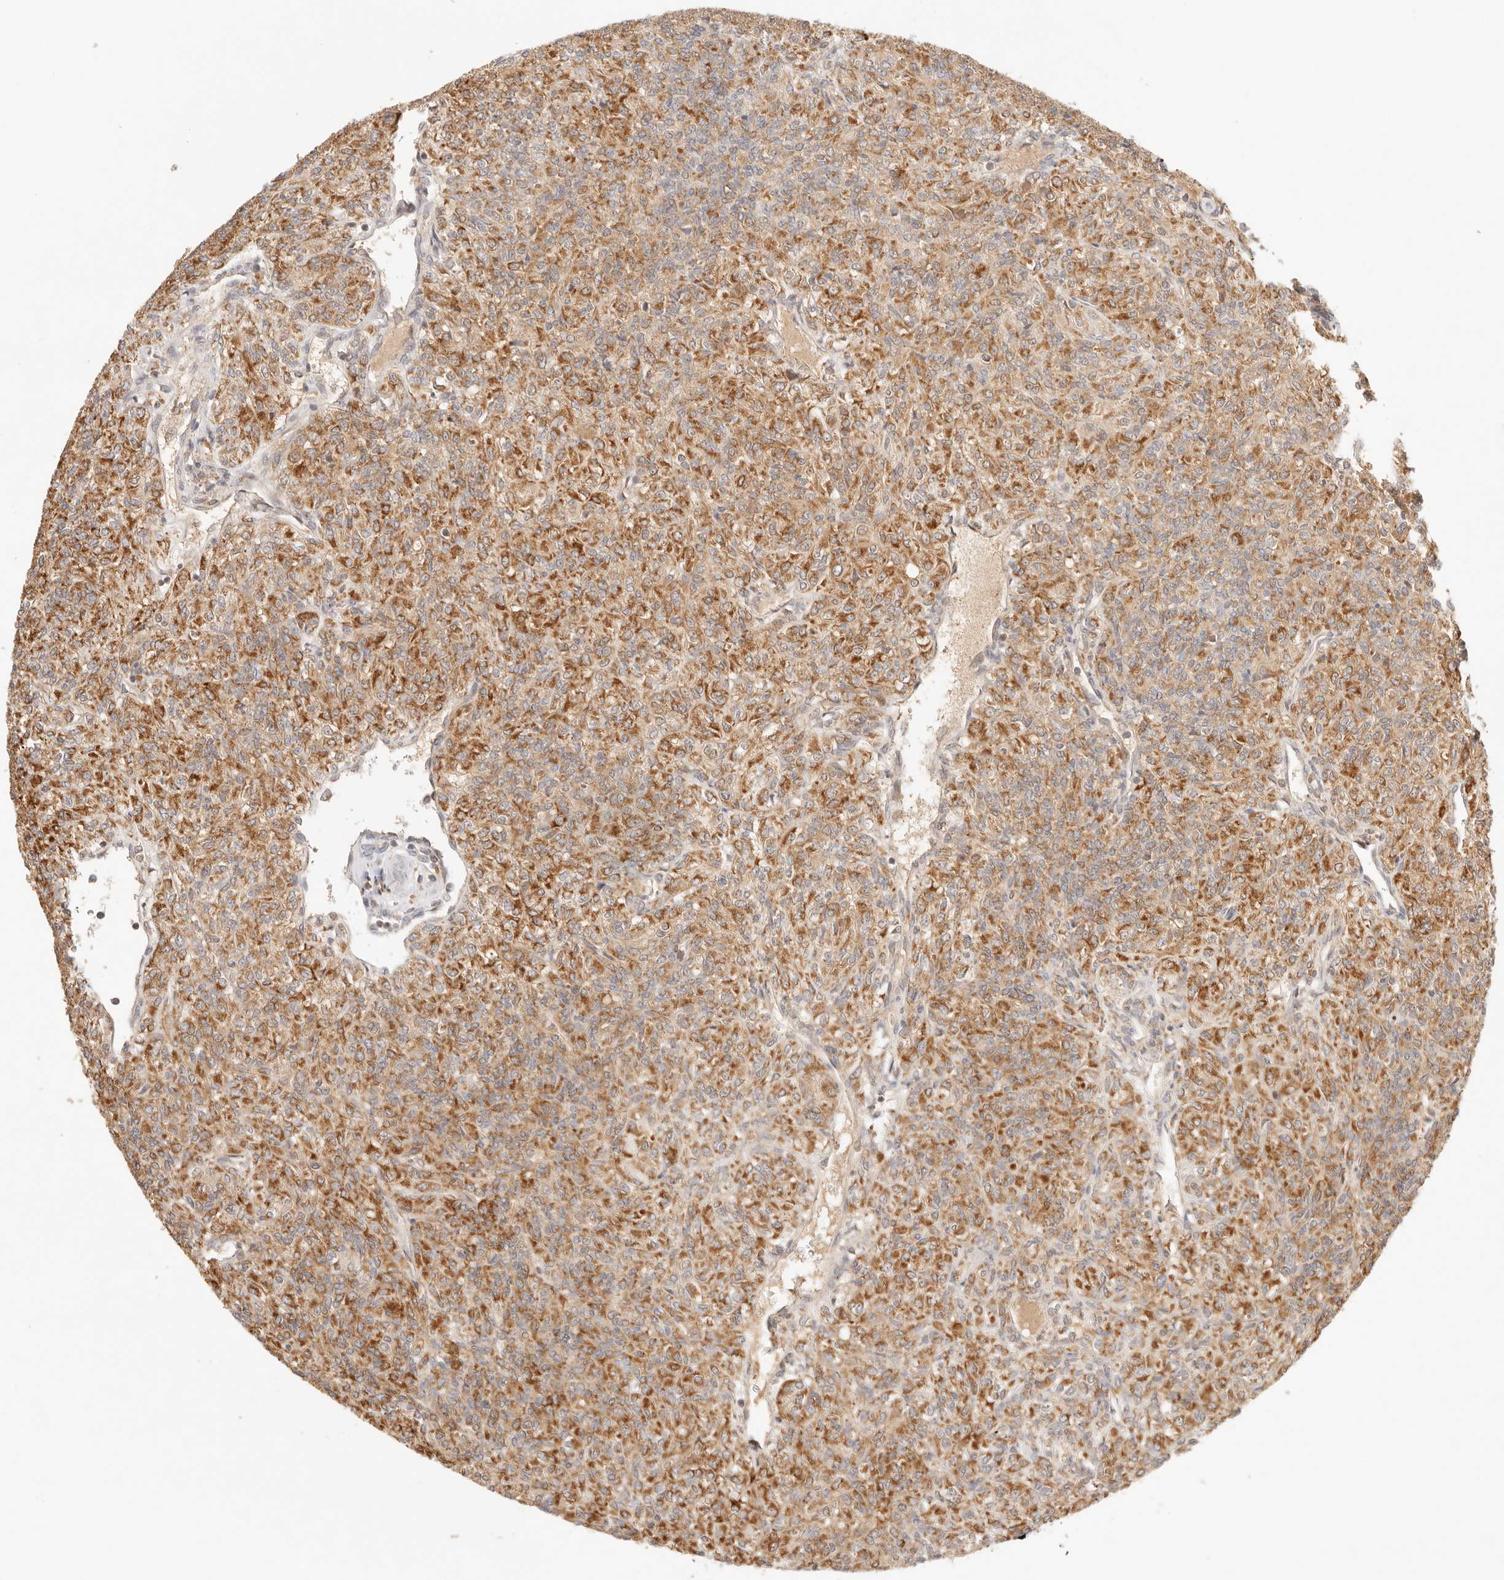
{"staining": {"intensity": "strong", "quantity": ">75%", "location": "cytoplasmic/membranous"}, "tissue": "renal cancer", "cell_type": "Tumor cells", "image_type": "cancer", "snomed": [{"axis": "morphology", "description": "Adenocarcinoma, NOS"}, {"axis": "topography", "description": "Kidney"}], "caption": "Immunohistochemistry (DAB) staining of human renal adenocarcinoma demonstrates strong cytoplasmic/membranous protein positivity in about >75% of tumor cells. (DAB = brown stain, brightfield microscopy at high magnification).", "gene": "COA6", "patient": {"sex": "male", "age": 77}}